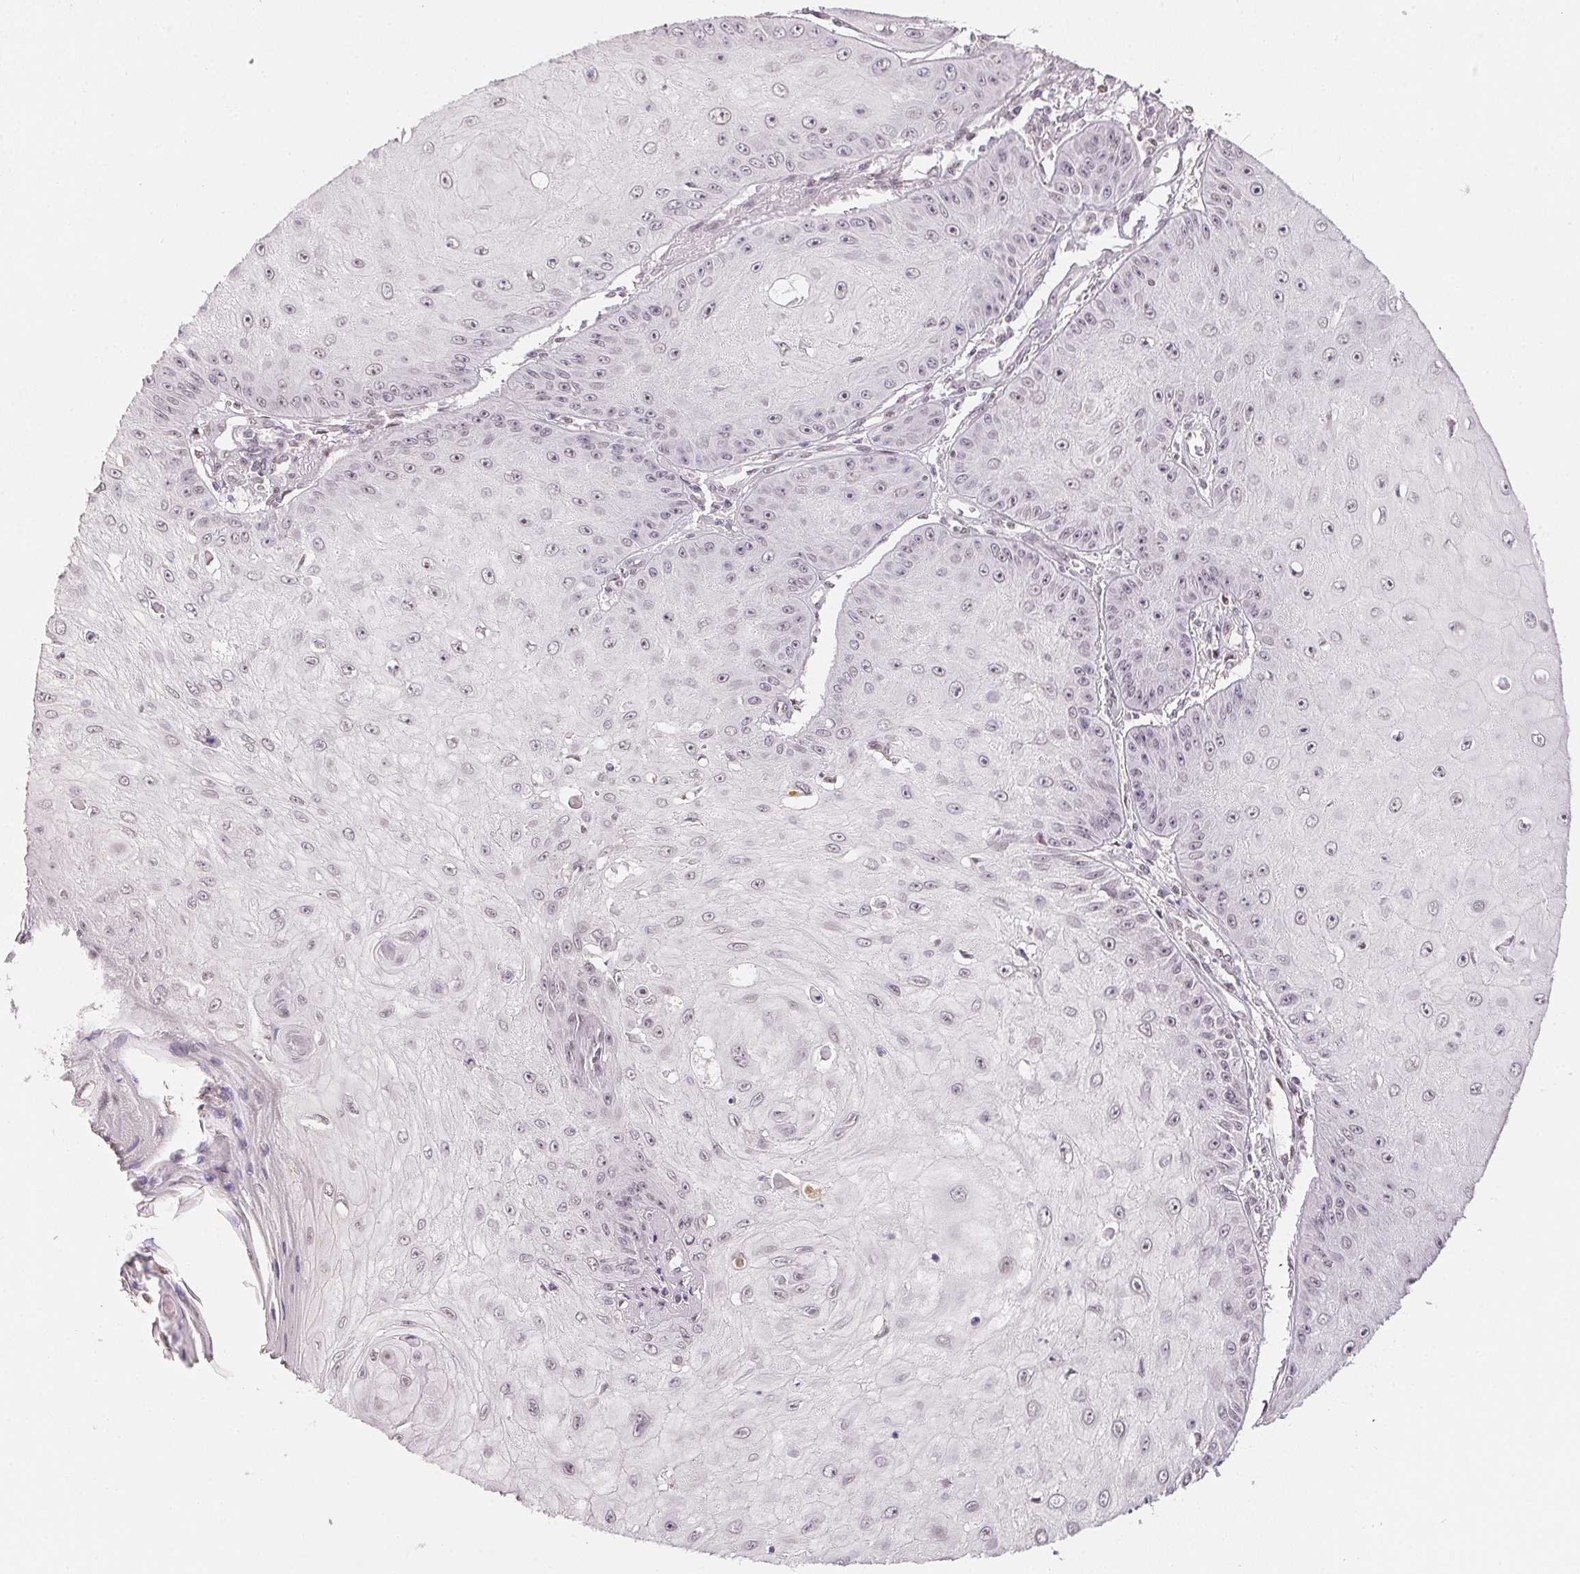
{"staining": {"intensity": "negative", "quantity": "none", "location": "none"}, "tissue": "skin cancer", "cell_type": "Tumor cells", "image_type": "cancer", "snomed": [{"axis": "morphology", "description": "Squamous cell carcinoma, NOS"}, {"axis": "topography", "description": "Skin"}], "caption": "Immunohistochemistry image of human skin cancer stained for a protein (brown), which exhibits no expression in tumor cells.", "gene": "KDM4D", "patient": {"sex": "male", "age": 70}}